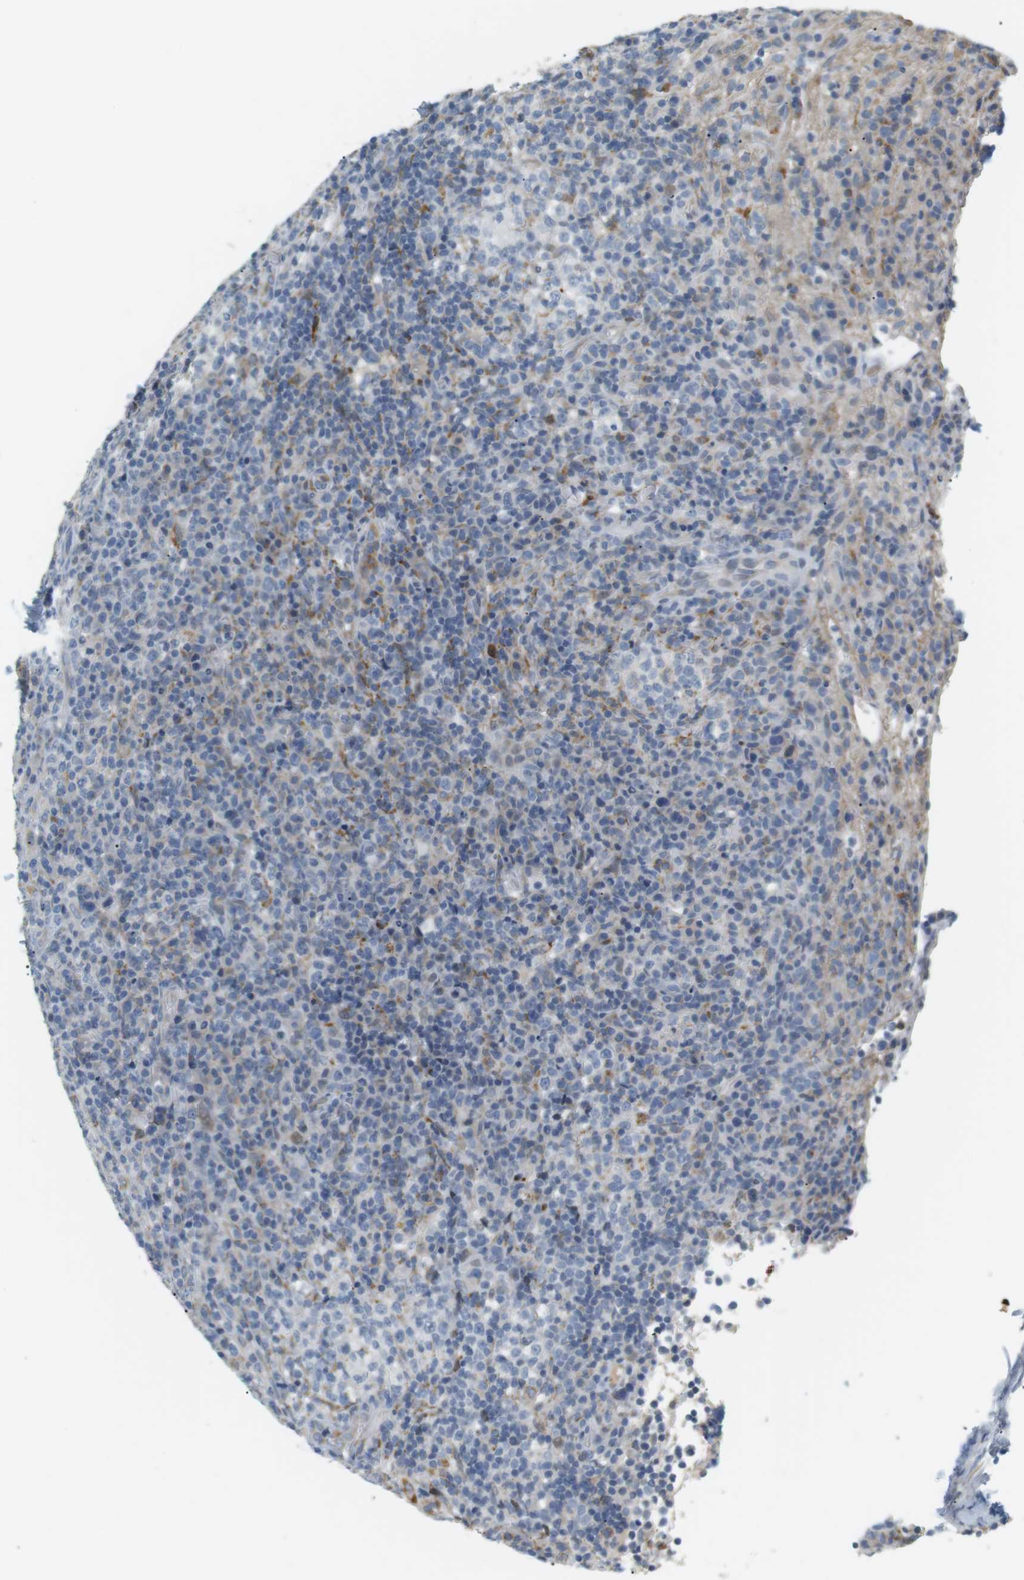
{"staining": {"intensity": "weak", "quantity": "<25%", "location": "cytoplasmic/membranous"}, "tissue": "lymphoma", "cell_type": "Tumor cells", "image_type": "cancer", "snomed": [{"axis": "morphology", "description": "Malignant lymphoma, non-Hodgkin's type, High grade"}, {"axis": "topography", "description": "Lymph node"}], "caption": "Immunohistochemistry (IHC) micrograph of human lymphoma stained for a protein (brown), which demonstrates no expression in tumor cells. (Brightfield microscopy of DAB (3,3'-diaminobenzidine) IHC at high magnification).", "gene": "CD300E", "patient": {"sex": "female", "age": 76}}